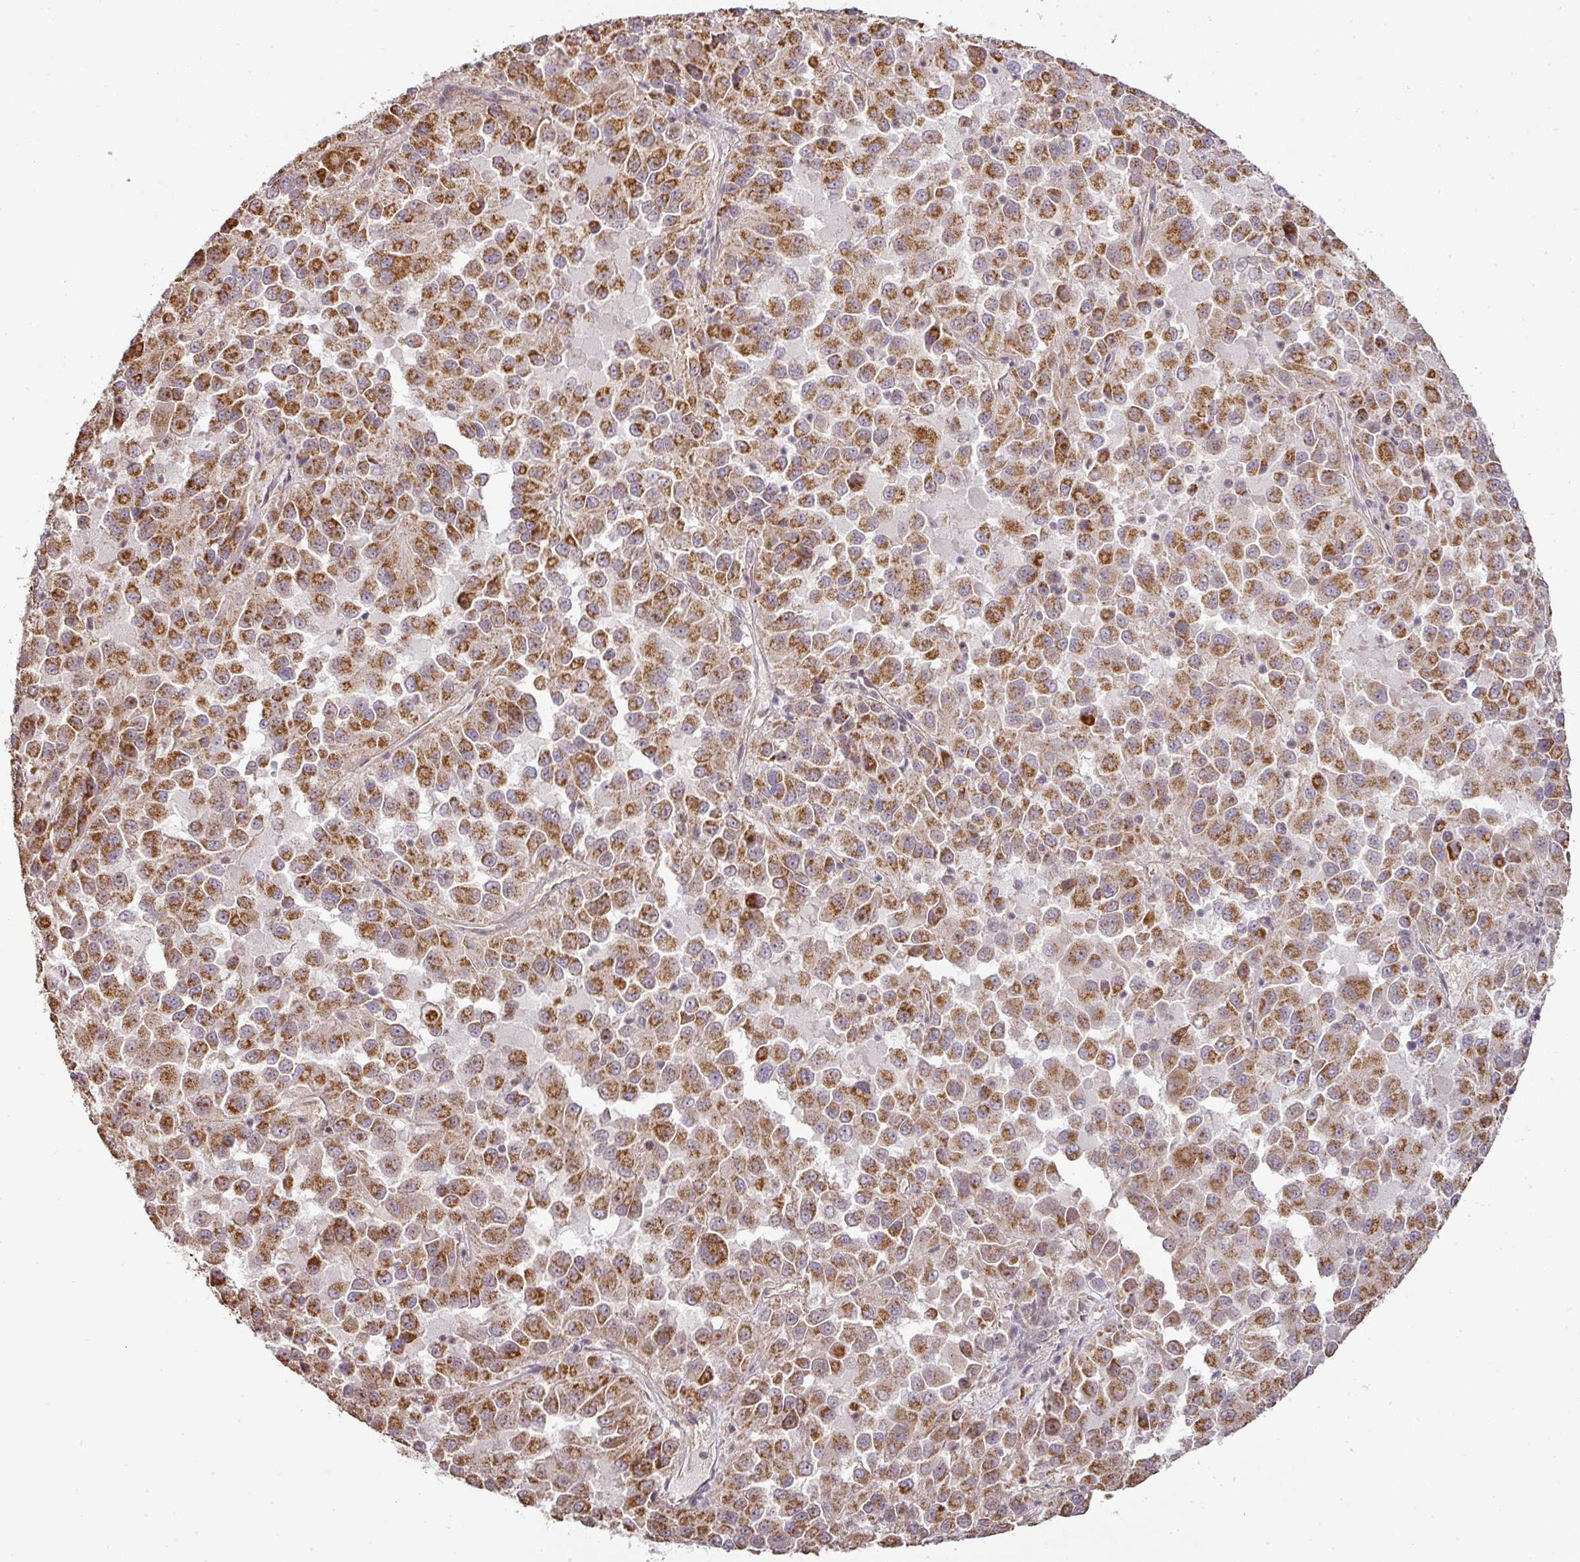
{"staining": {"intensity": "strong", "quantity": ">75%", "location": "cytoplasmic/membranous"}, "tissue": "melanoma", "cell_type": "Tumor cells", "image_type": "cancer", "snomed": [{"axis": "morphology", "description": "Malignant melanoma, Metastatic site"}, {"axis": "topography", "description": "Lung"}], "caption": "Brown immunohistochemical staining in melanoma shows strong cytoplasmic/membranous expression in approximately >75% of tumor cells.", "gene": "MYOM2", "patient": {"sex": "male", "age": 64}}